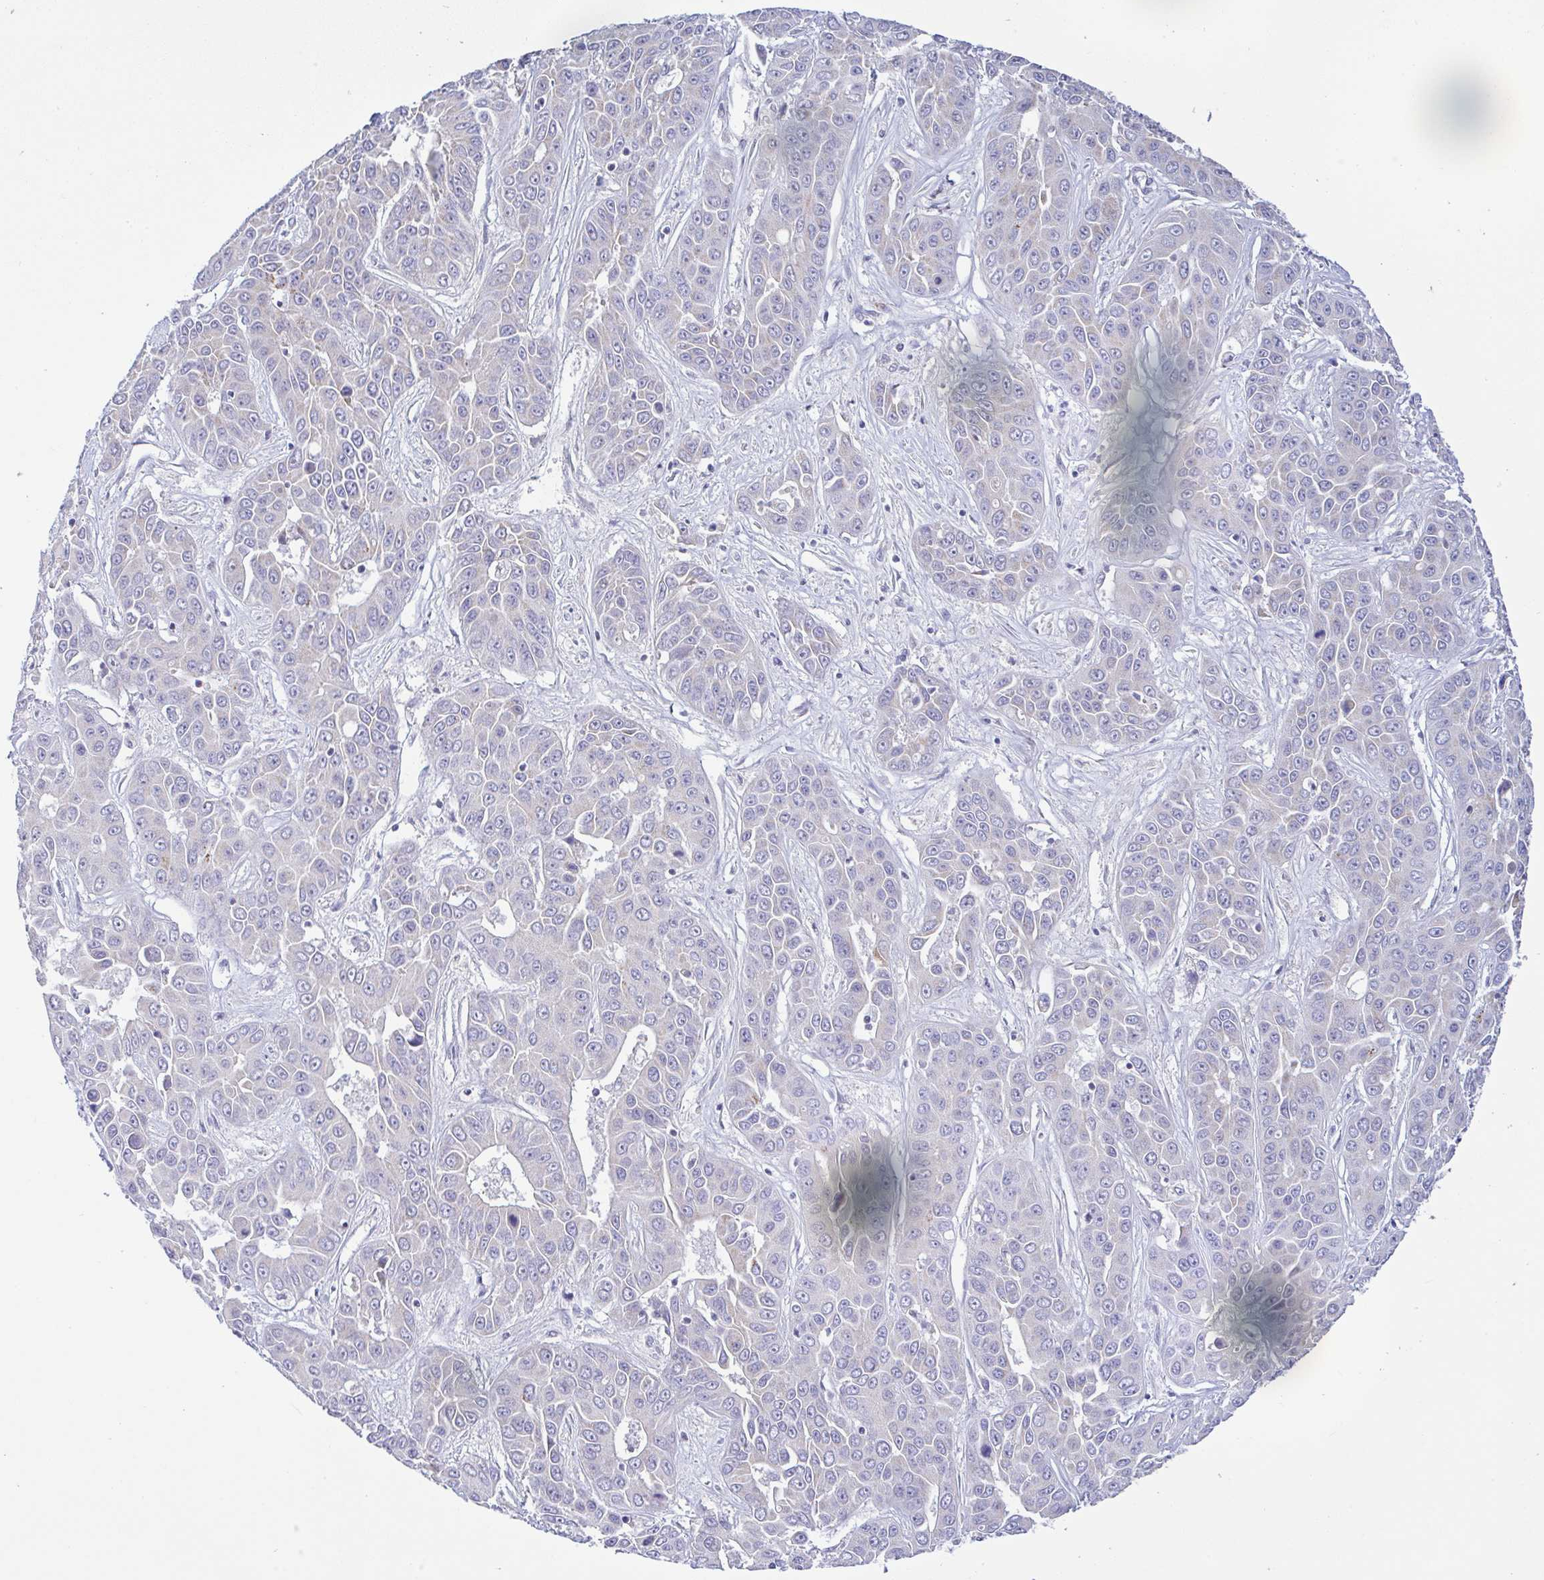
{"staining": {"intensity": "negative", "quantity": "none", "location": "none"}, "tissue": "liver cancer", "cell_type": "Tumor cells", "image_type": "cancer", "snomed": [{"axis": "morphology", "description": "Cholangiocarcinoma"}, {"axis": "topography", "description": "Liver"}], "caption": "Immunohistochemistry (IHC) micrograph of human liver cholangiocarcinoma stained for a protein (brown), which demonstrates no staining in tumor cells. (DAB (3,3'-diaminobenzidine) immunohistochemistry, high magnification).", "gene": "PLCD4", "patient": {"sex": "female", "age": 52}}